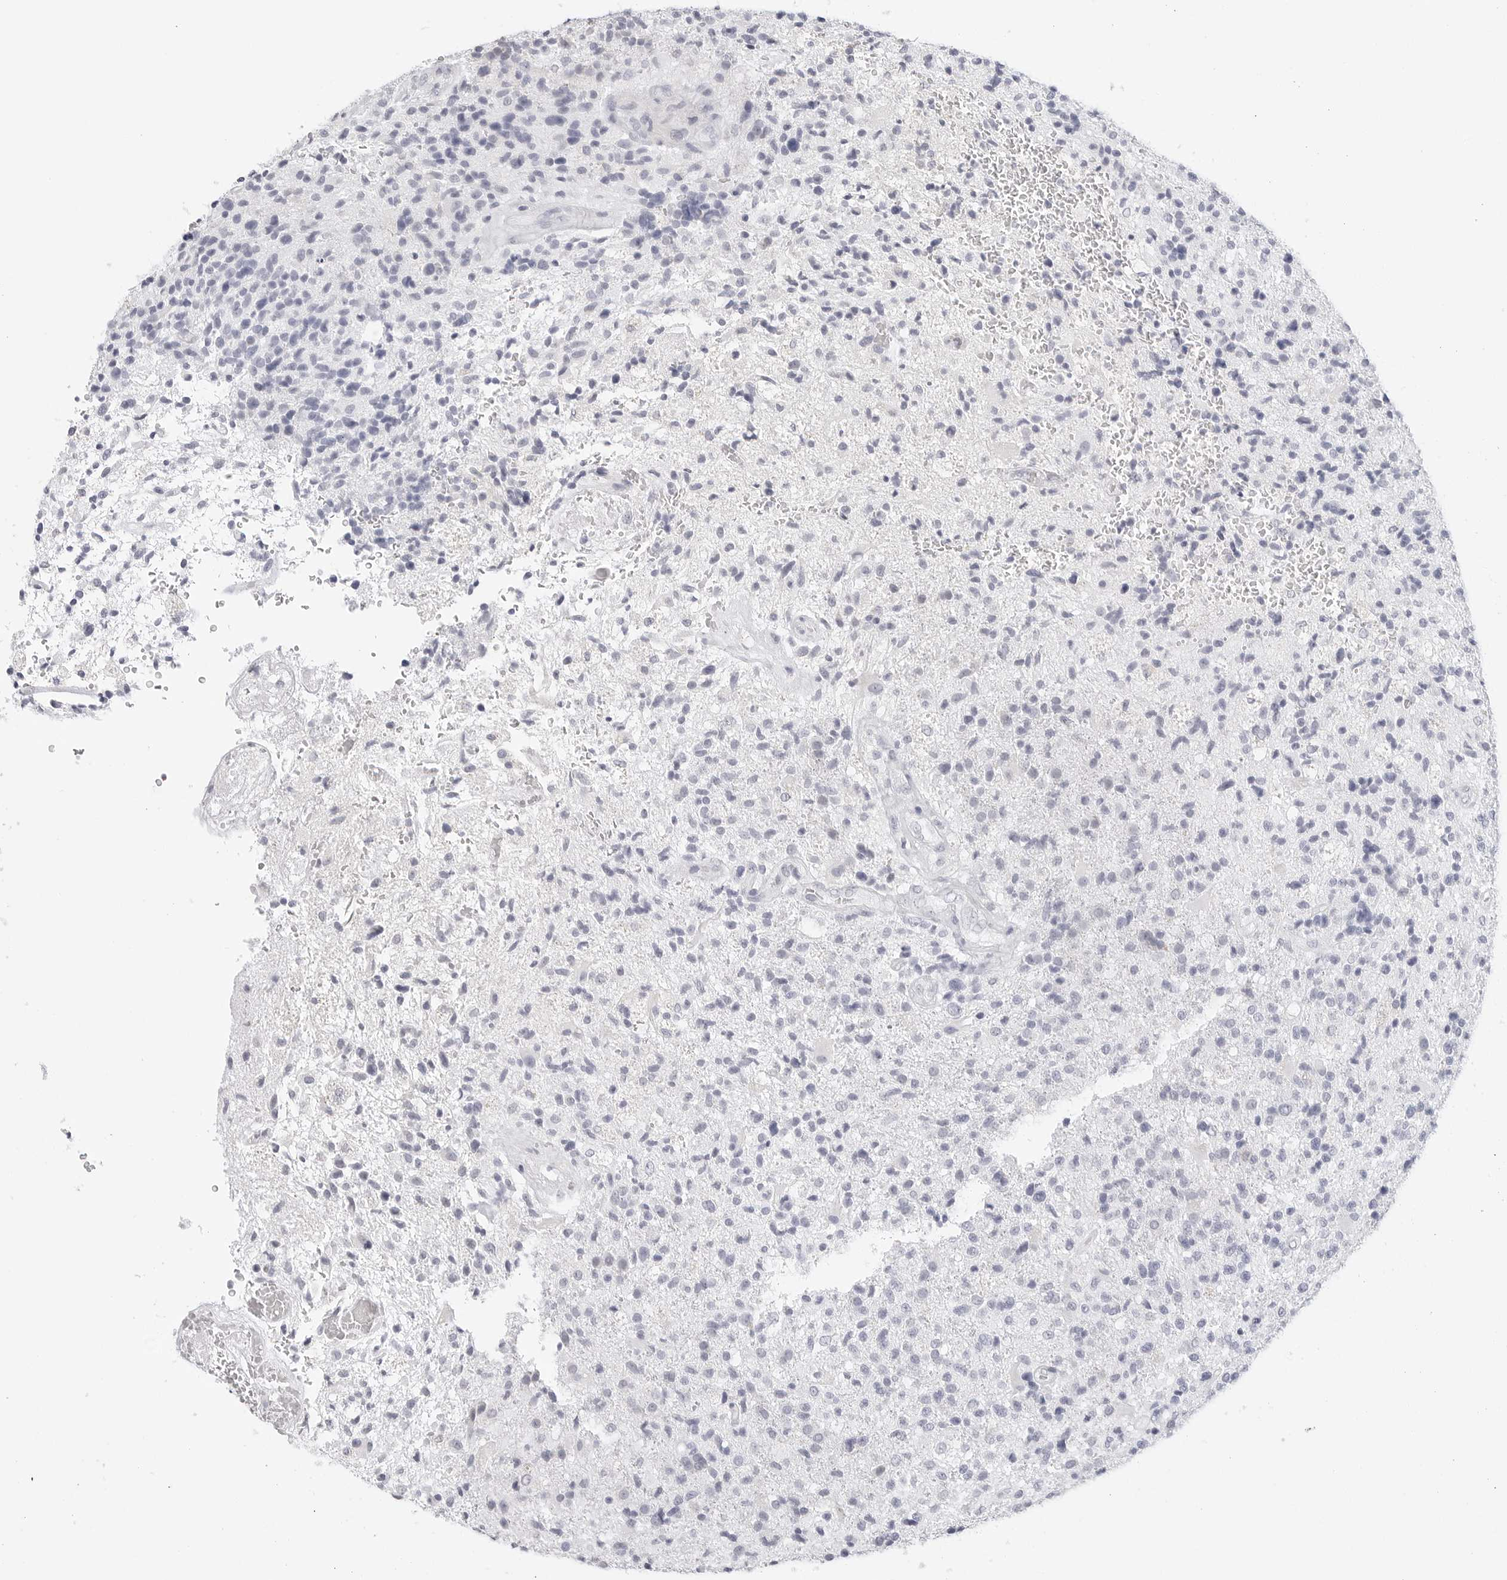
{"staining": {"intensity": "negative", "quantity": "none", "location": "none"}, "tissue": "glioma", "cell_type": "Tumor cells", "image_type": "cancer", "snomed": [{"axis": "morphology", "description": "Glioma, malignant, High grade"}, {"axis": "topography", "description": "Brain"}], "caption": "The photomicrograph reveals no significant staining in tumor cells of glioma.", "gene": "HMGCS2", "patient": {"sex": "male", "age": 72}}